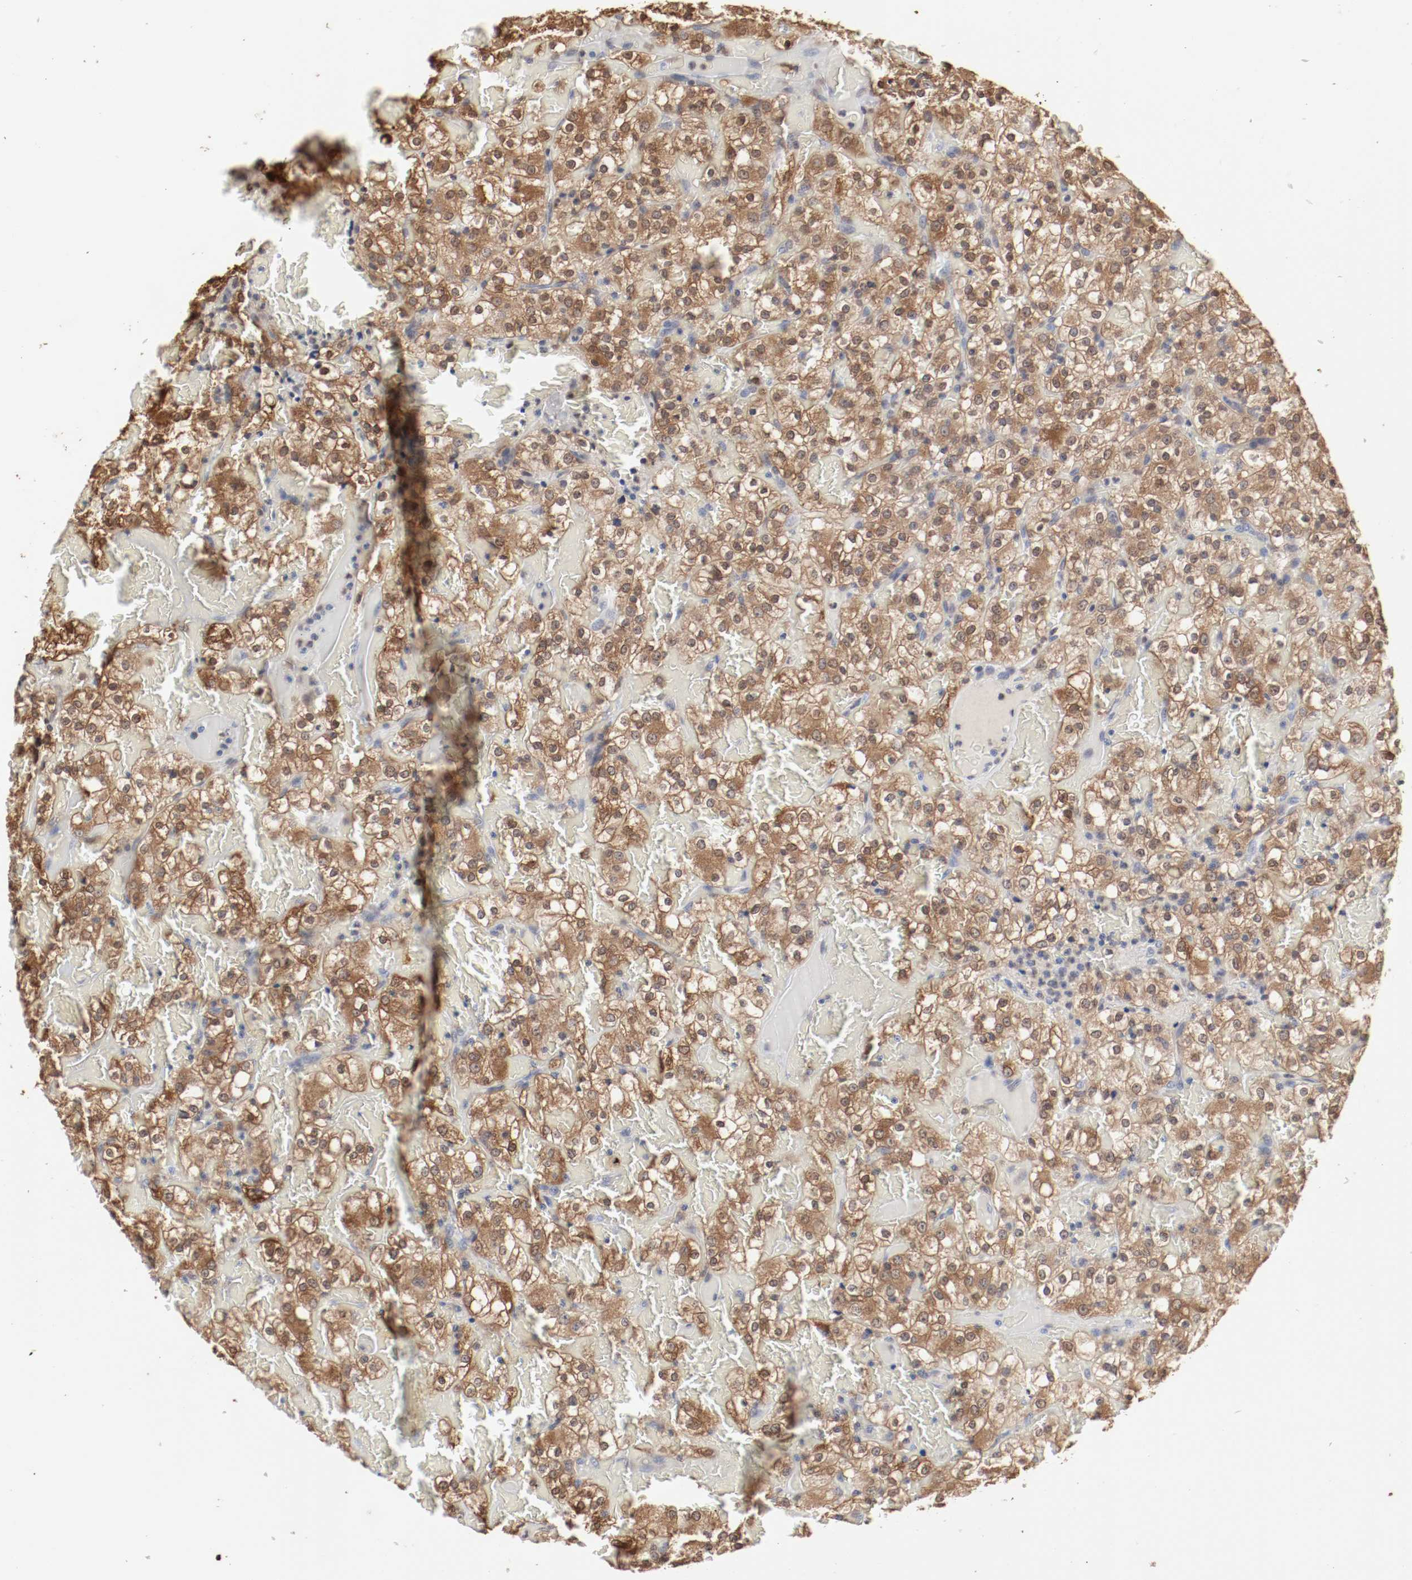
{"staining": {"intensity": "moderate", "quantity": ">75%", "location": "cytoplasmic/membranous"}, "tissue": "renal cancer", "cell_type": "Tumor cells", "image_type": "cancer", "snomed": [{"axis": "morphology", "description": "Normal tissue, NOS"}, {"axis": "morphology", "description": "Adenocarcinoma, NOS"}, {"axis": "topography", "description": "Kidney"}], "caption": "An image showing moderate cytoplasmic/membranous positivity in about >75% of tumor cells in renal cancer, as visualized by brown immunohistochemical staining.", "gene": "WASL", "patient": {"sex": "female", "age": 72}}